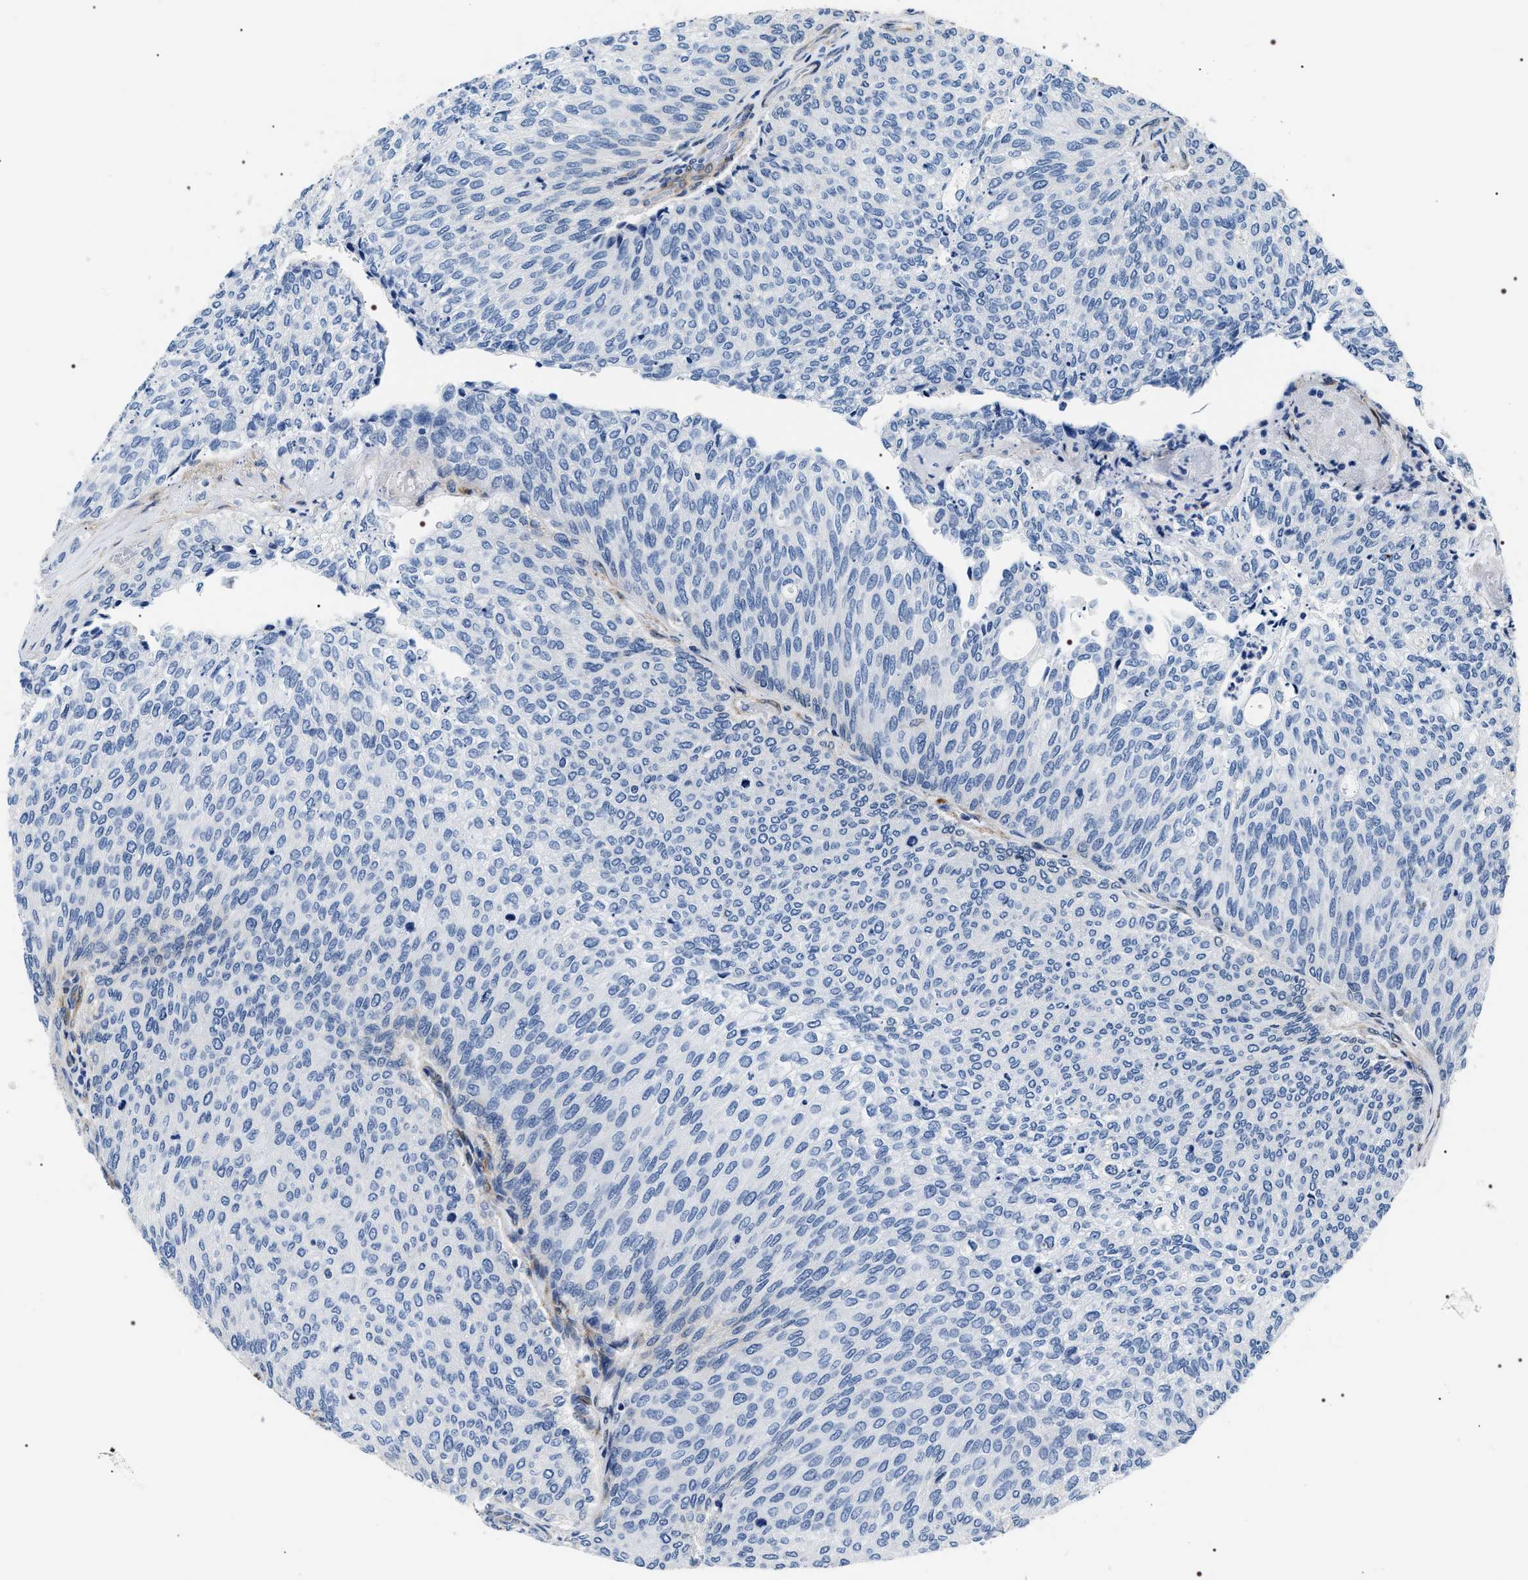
{"staining": {"intensity": "negative", "quantity": "none", "location": "none"}, "tissue": "urothelial cancer", "cell_type": "Tumor cells", "image_type": "cancer", "snomed": [{"axis": "morphology", "description": "Urothelial carcinoma, Low grade"}, {"axis": "topography", "description": "Urinary bladder"}], "caption": "Tumor cells are negative for protein expression in human urothelial cancer.", "gene": "BAG2", "patient": {"sex": "female", "age": 79}}